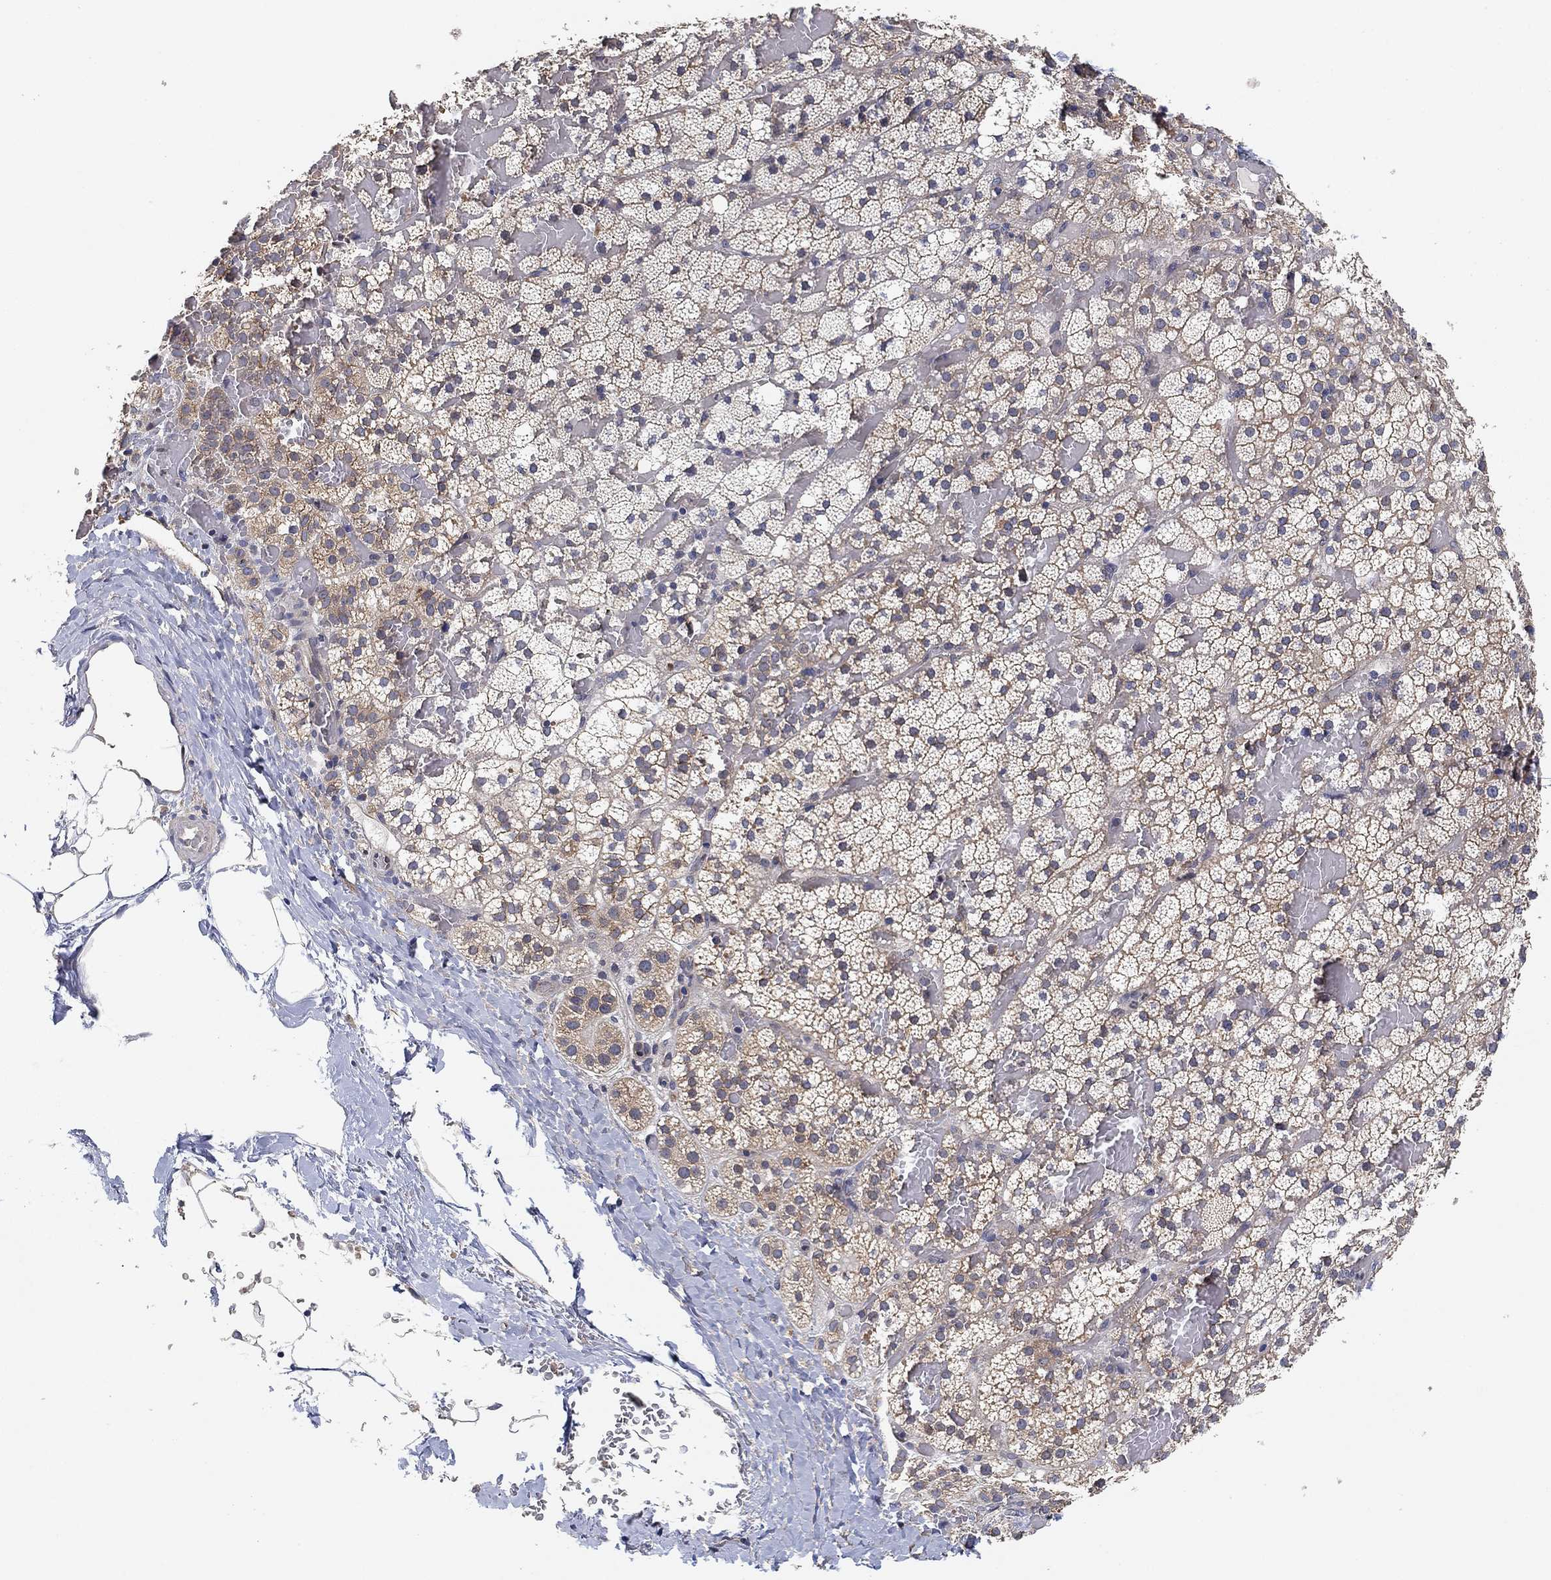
{"staining": {"intensity": "moderate", "quantity": "25%-75%", "location": "cytoplasmic/membranous"}, "tissue": "adrenal gland", "cell_type": "Glandular cells", "image_type": "normal", "snomed": [{"axis": "morphology", "description": "Normal tissue, NOS"}, {"axis": "topography", "description": "Adrenal gland"}], "caption": "The histopathology image shows a brown stain indicating the presence of a protein in the cytoplasmic/membranous of glandular cells in adrenal gland. The staining was performed using DAB to visualize the protein expression in brown, while the nuclei were stained in blue with hematoxylin (Magnification: 20x).", "gene": "MCUR1", "patient": {"sex": "male", "age": 53}}